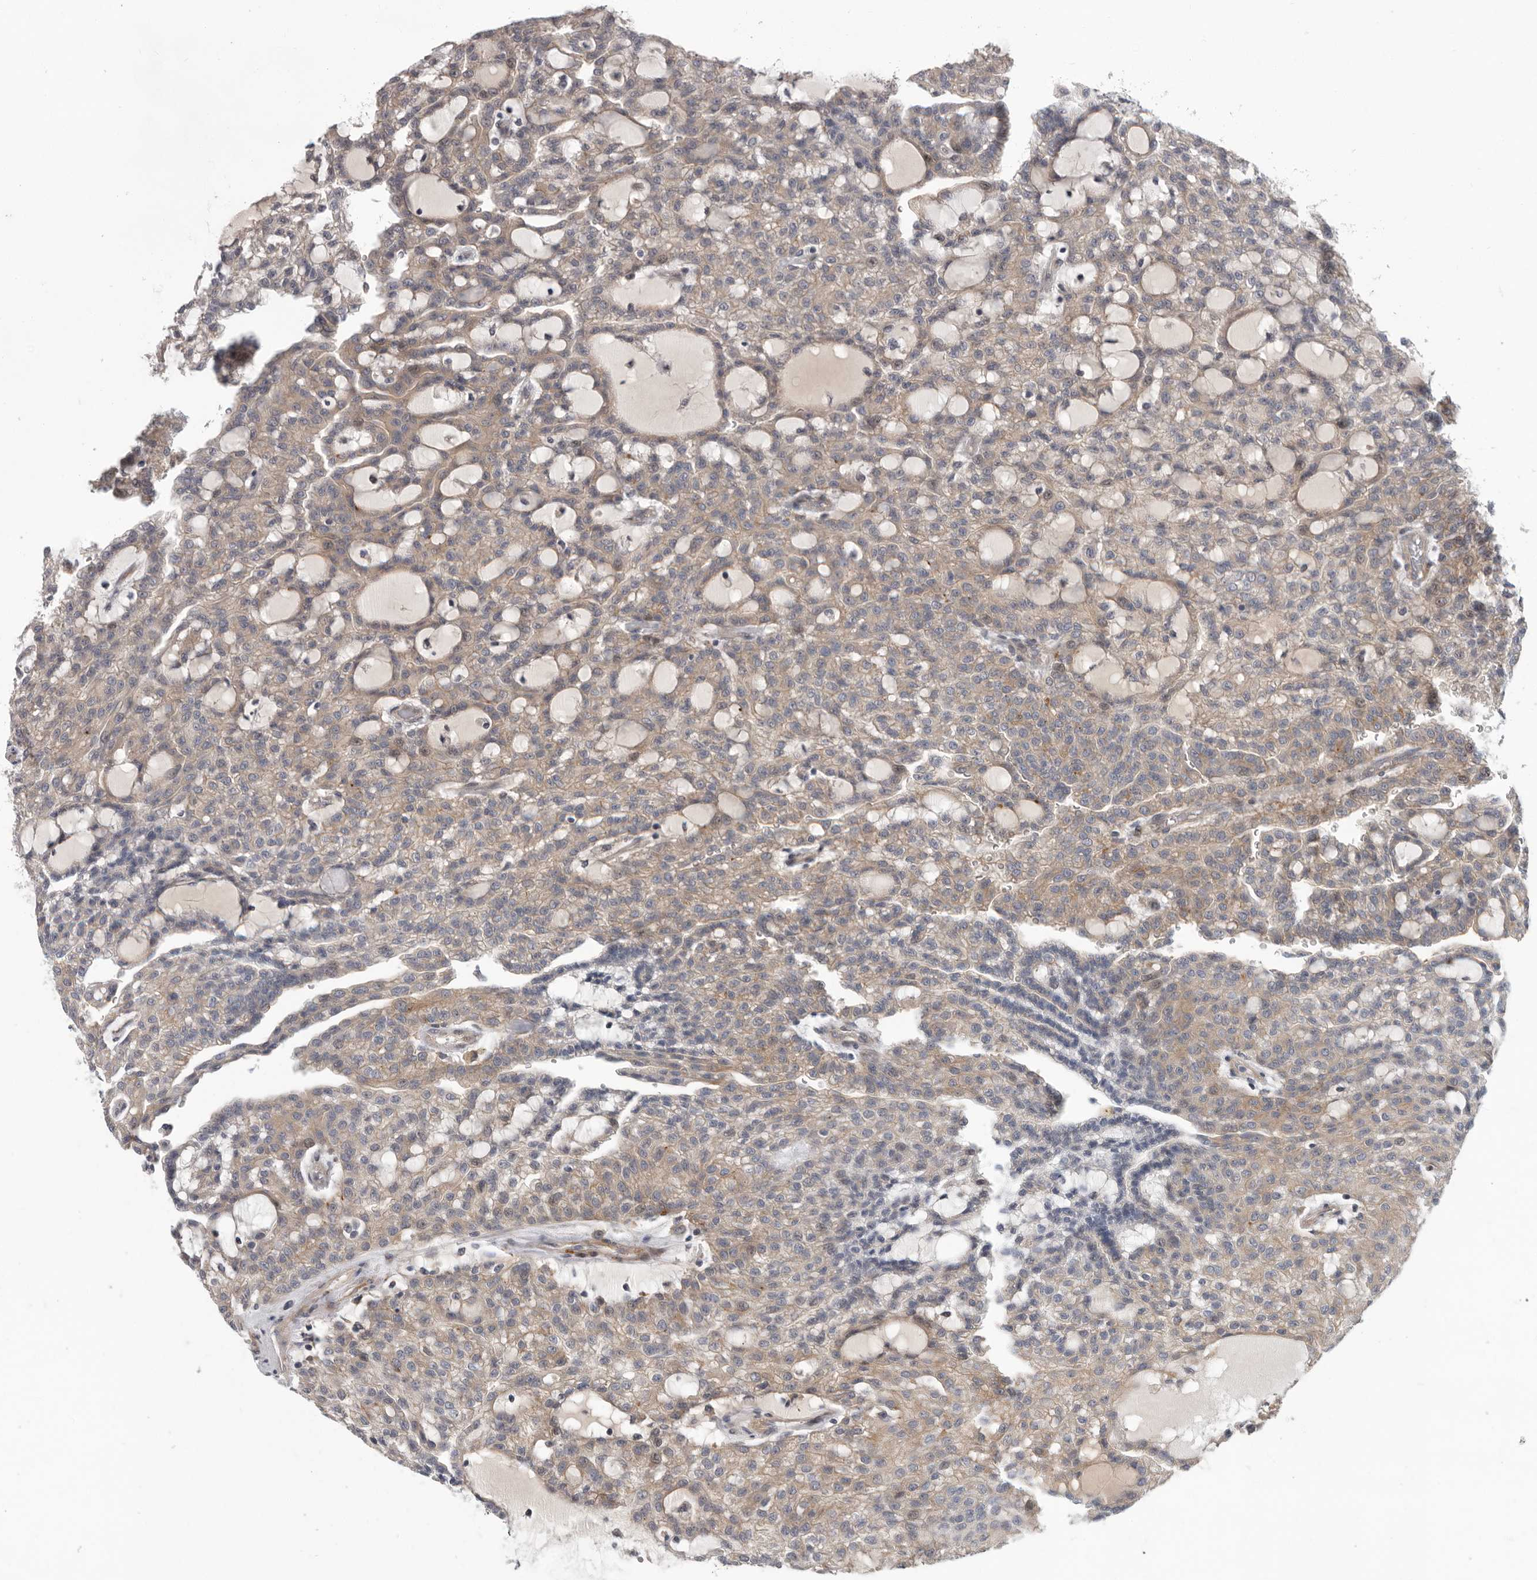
{"staining": {"intensity": "weak", "quantity": "25%-75%", "location": "cytoplasmic/membranous"}, "tissue": "renal cancer", "cell_type": "Tumor cells", "image_type": "cancer", "snomed": [{"axis": "morphology", "description": "Adenocarcinoma, NOS"}, {"axis": "topography", "description": "Kidney"}], "caption": "High-power microscopy captured an immunohistochemistry (IHC) micrograph of renal cancer, revealing weak cytoplasmic/membranous expression in about 25%-75% of tumor cells.", "gene": "ATXN3L", "patient": {"sex": "male", "age": 63}}